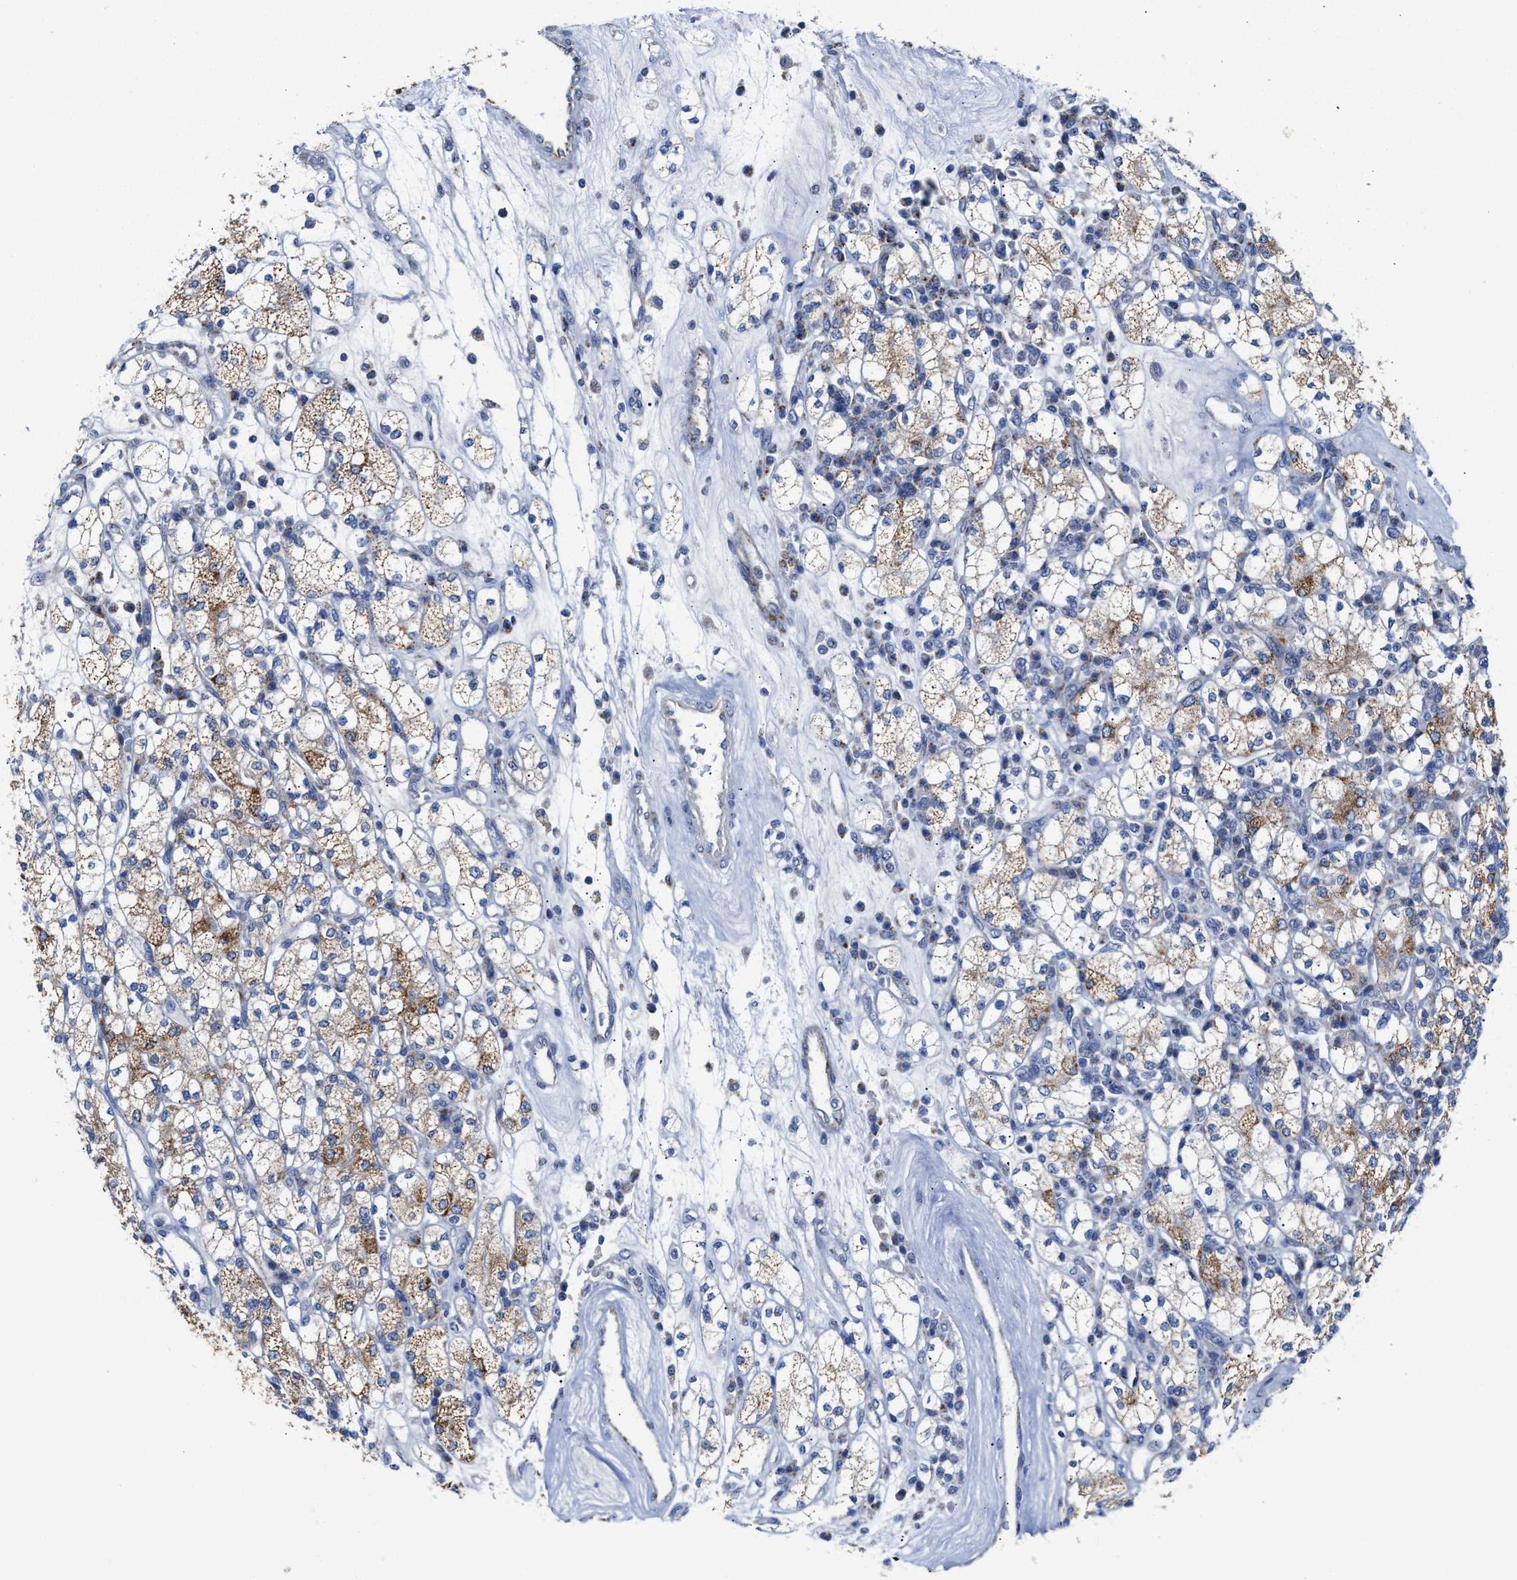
{"staining": {"intensity": "moderate", "quantity": "25%-75%", "location": "cytoplasmic/membranous"}, "tissue": "renal cancer", "cell_type": "Tumor cells", "image_type": "cancer", "snomed": [{"axis": "morphology", "description": "Adenocarcinoma, NOS"}, {"axis": "topography", "description": "Kidney"}], "caption": "A histopathology image of human adenocarcinoma (renal) stained for a protein displays moderate cytoplasmic/membranous brown staining in tumor cells.", "gene": "JAG1", "patient": {"sex": "male", "age": 77}}